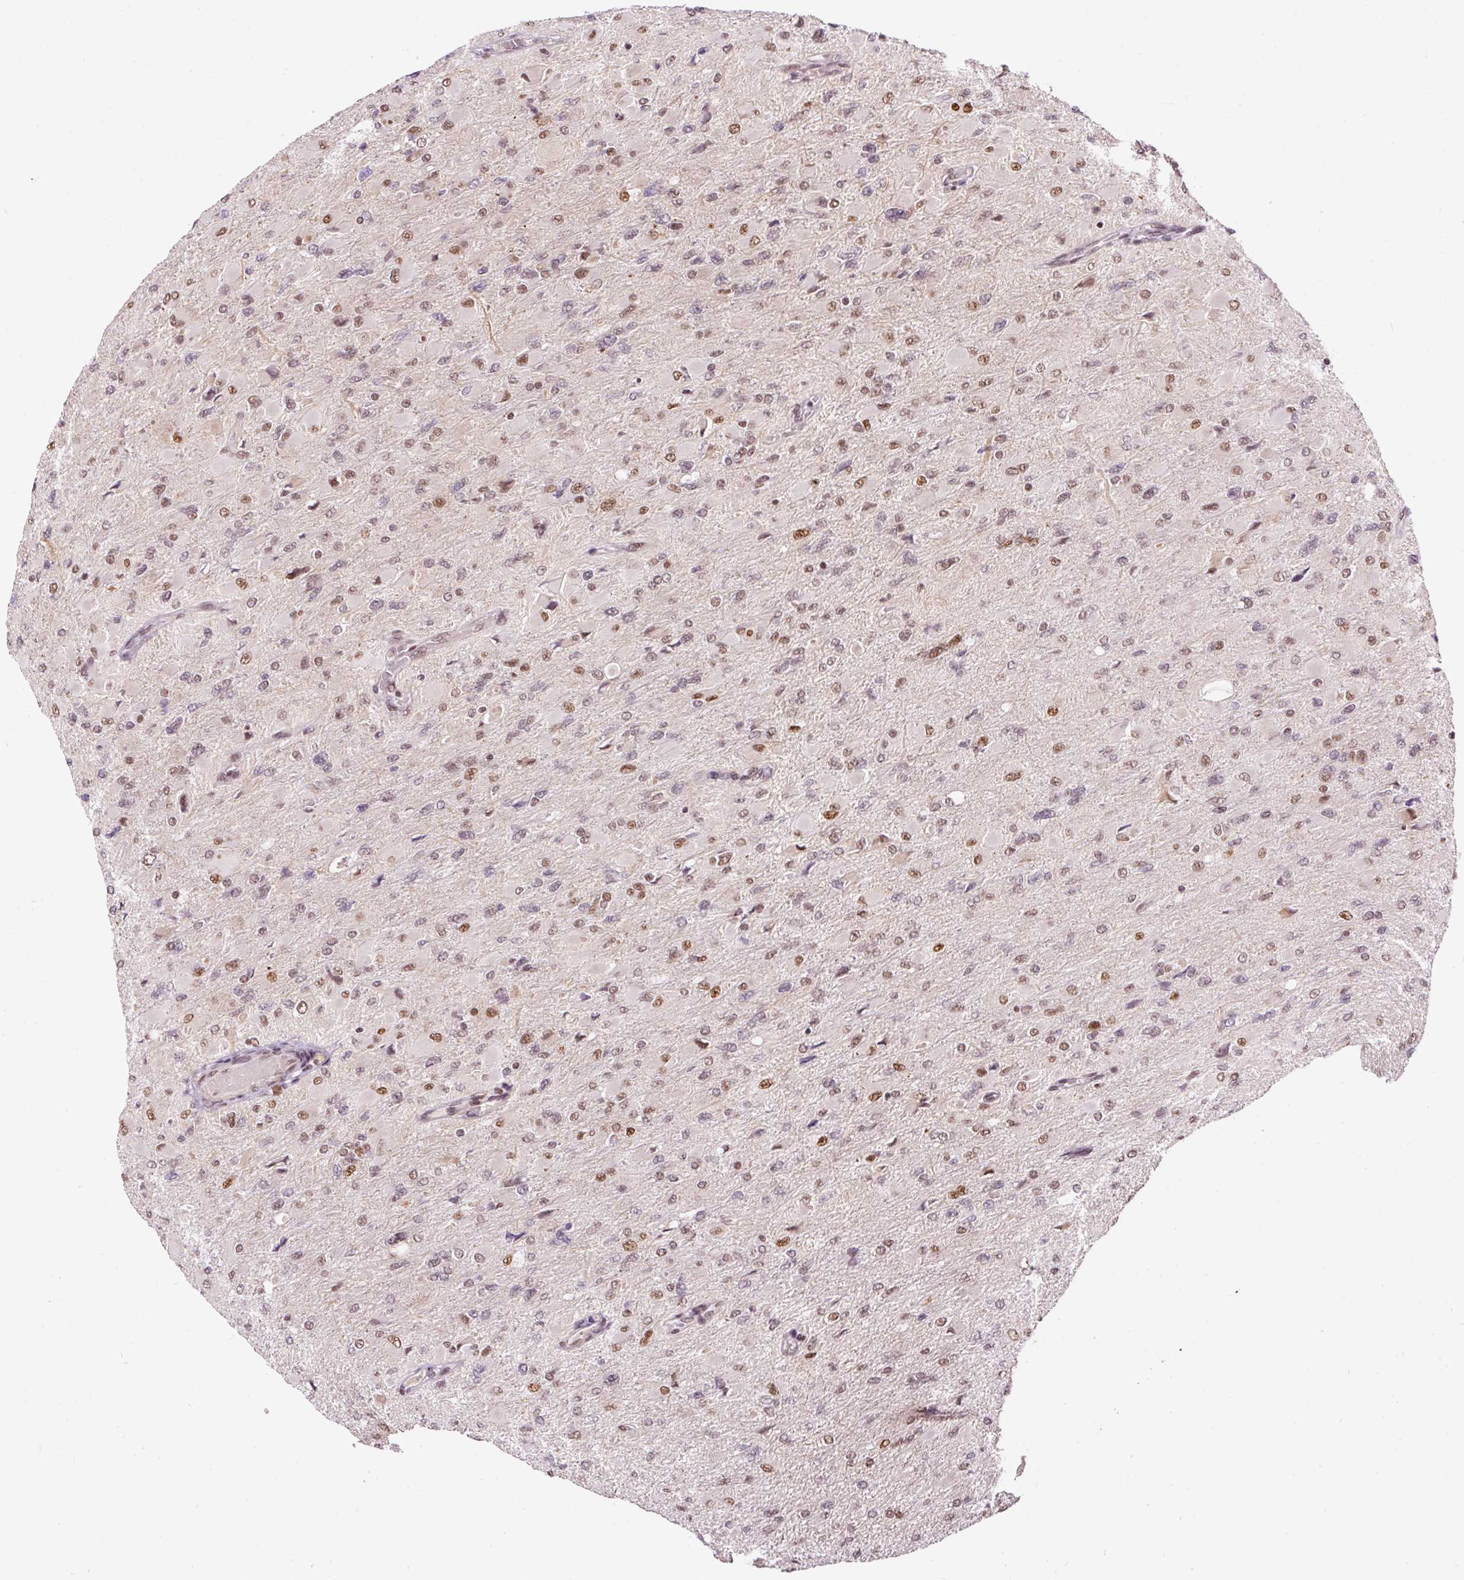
{"staining": {"intensity": "moderate", "quantity": "25%-75%", "location": "nuclear"}, "tissue": "glioma", "cell_type": "Tumor cells", "image_type": "cancer", "snomed": [{"axis": "morphology", "description": "Glioma, malignant, High grade"}, {"axis": "topography", "description": "Cerebral cortex"}], "caption": "Brown immunohistochemical staining in glioma displays moderate nuclear staining in about 25%-75% of tumor cells. (Stains: DAB in brown, nuclei in blue, Microscopy: brightfield microscopy at high magnification).", "gene": "HNRNPC", "patient": {"sex": "female", "age": 36}}